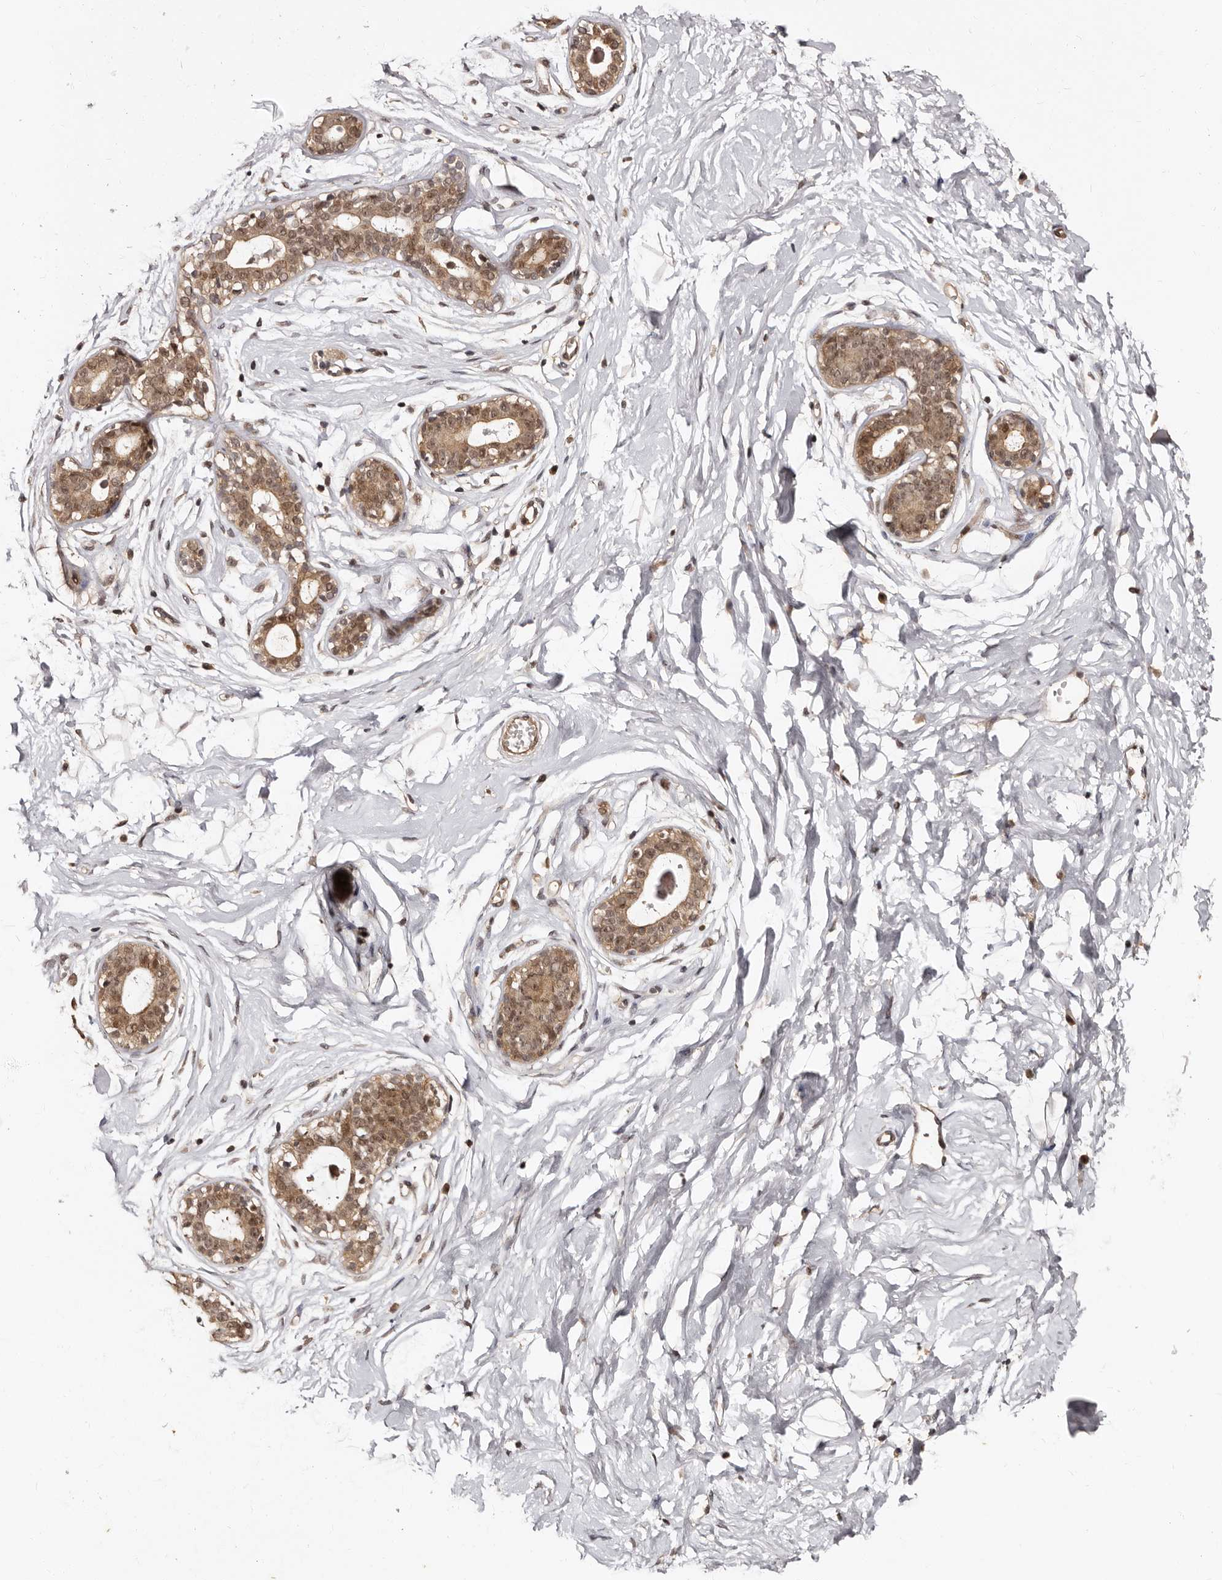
{"staining": {"intensity": "moderate", "quantity": ">75%", "location": "cytoplasmic/membranous"}, "tissue": "breast", "cell_type": "Adipocytes", "image_type": "normal", "snomed": [{"axis": "morphology", "description": "Normal tissue, NOS"}, {"axis": "morphology", "description": "Adenoma, NOS"}, {"axis": "topography", "description": "Breast"}], "caption": "Breast was stained to show a protein in brown. There is medium levels of moderate cytoplasmic/membranous expression in about >75% of adipocytes.", "gene": "TBC1D22B", "patient": {"sex": "female", "age": 23}}